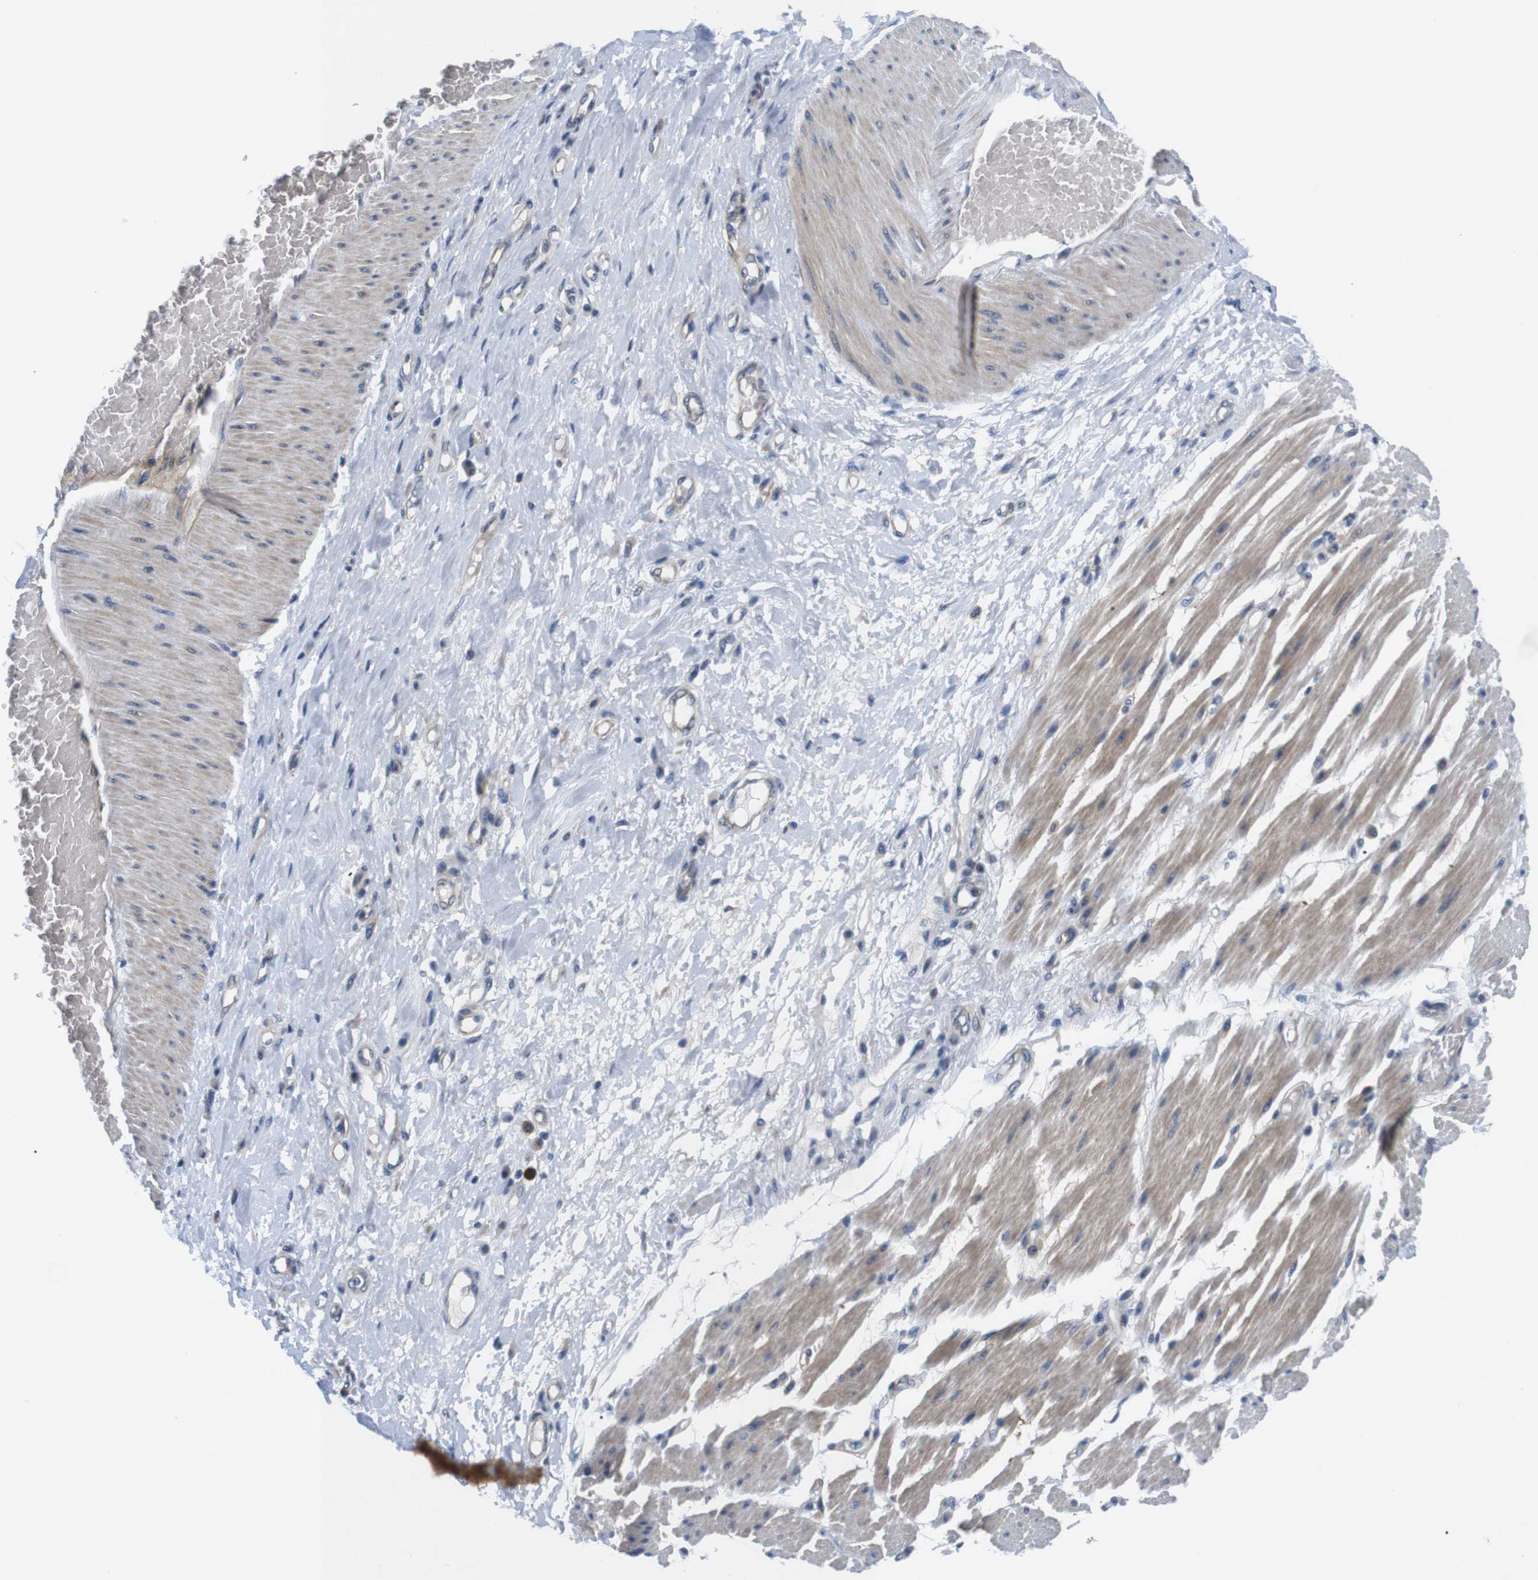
{"staining": {"intensity": "negative", "quantity": "none", "location": "none"}, "tissue": "adipose tissue", "cell_type": "Adipocytes", "image_type": "normal", "snomed": [{"axis": "morphology", "description": "Normal tissue, NOS"}, {"axis": "morphology", "description": "Adenocarcinoma, NOS"}, {"axis": "topography", "description": "Esophagus"}], "caption": "Adipose tissue was stained to show a protein in brown. There is no significant staining in adipocytes.", "gene": "JAK1", "patient": {"sex": "male", "age": 62}}